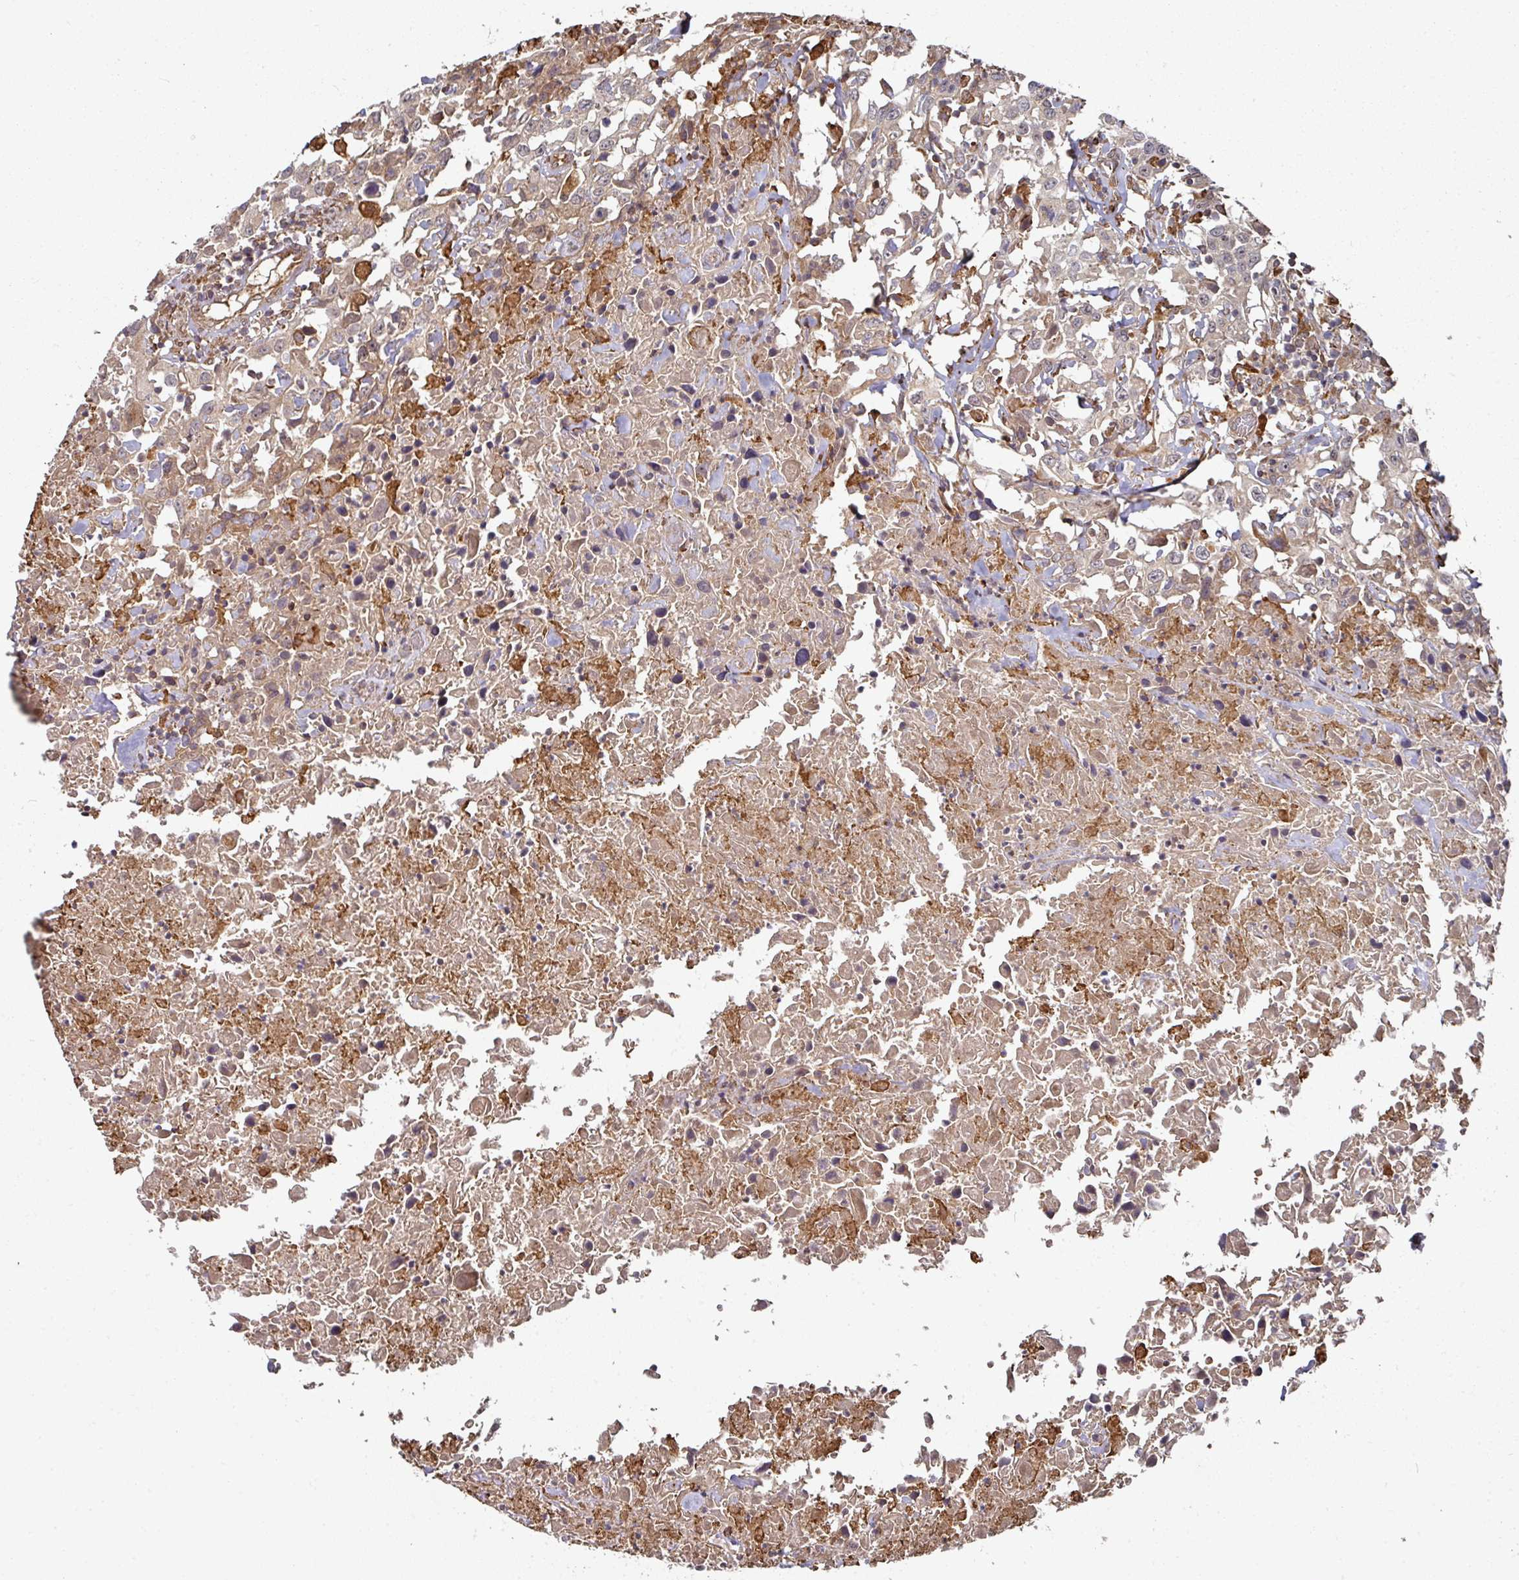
{"staining": {"intensity": "negative", "quantity": "none", "location": "none"}, "tissue": "urothelial cancer", "cell_type": "Tumor cells", "image_type": "cancer", "snomed": [{"axis": "morphology", "description": "Urothelial carcinoma, High grade"}, {"axis": "topography", "description": "Urinary bladder"}], "caption": "Protein analysis of high-grade urothelial carcinoma displays no significant expression in tumor cells.", "gene": "CEP95", "patient": {"sex": "male", "age": 61}}